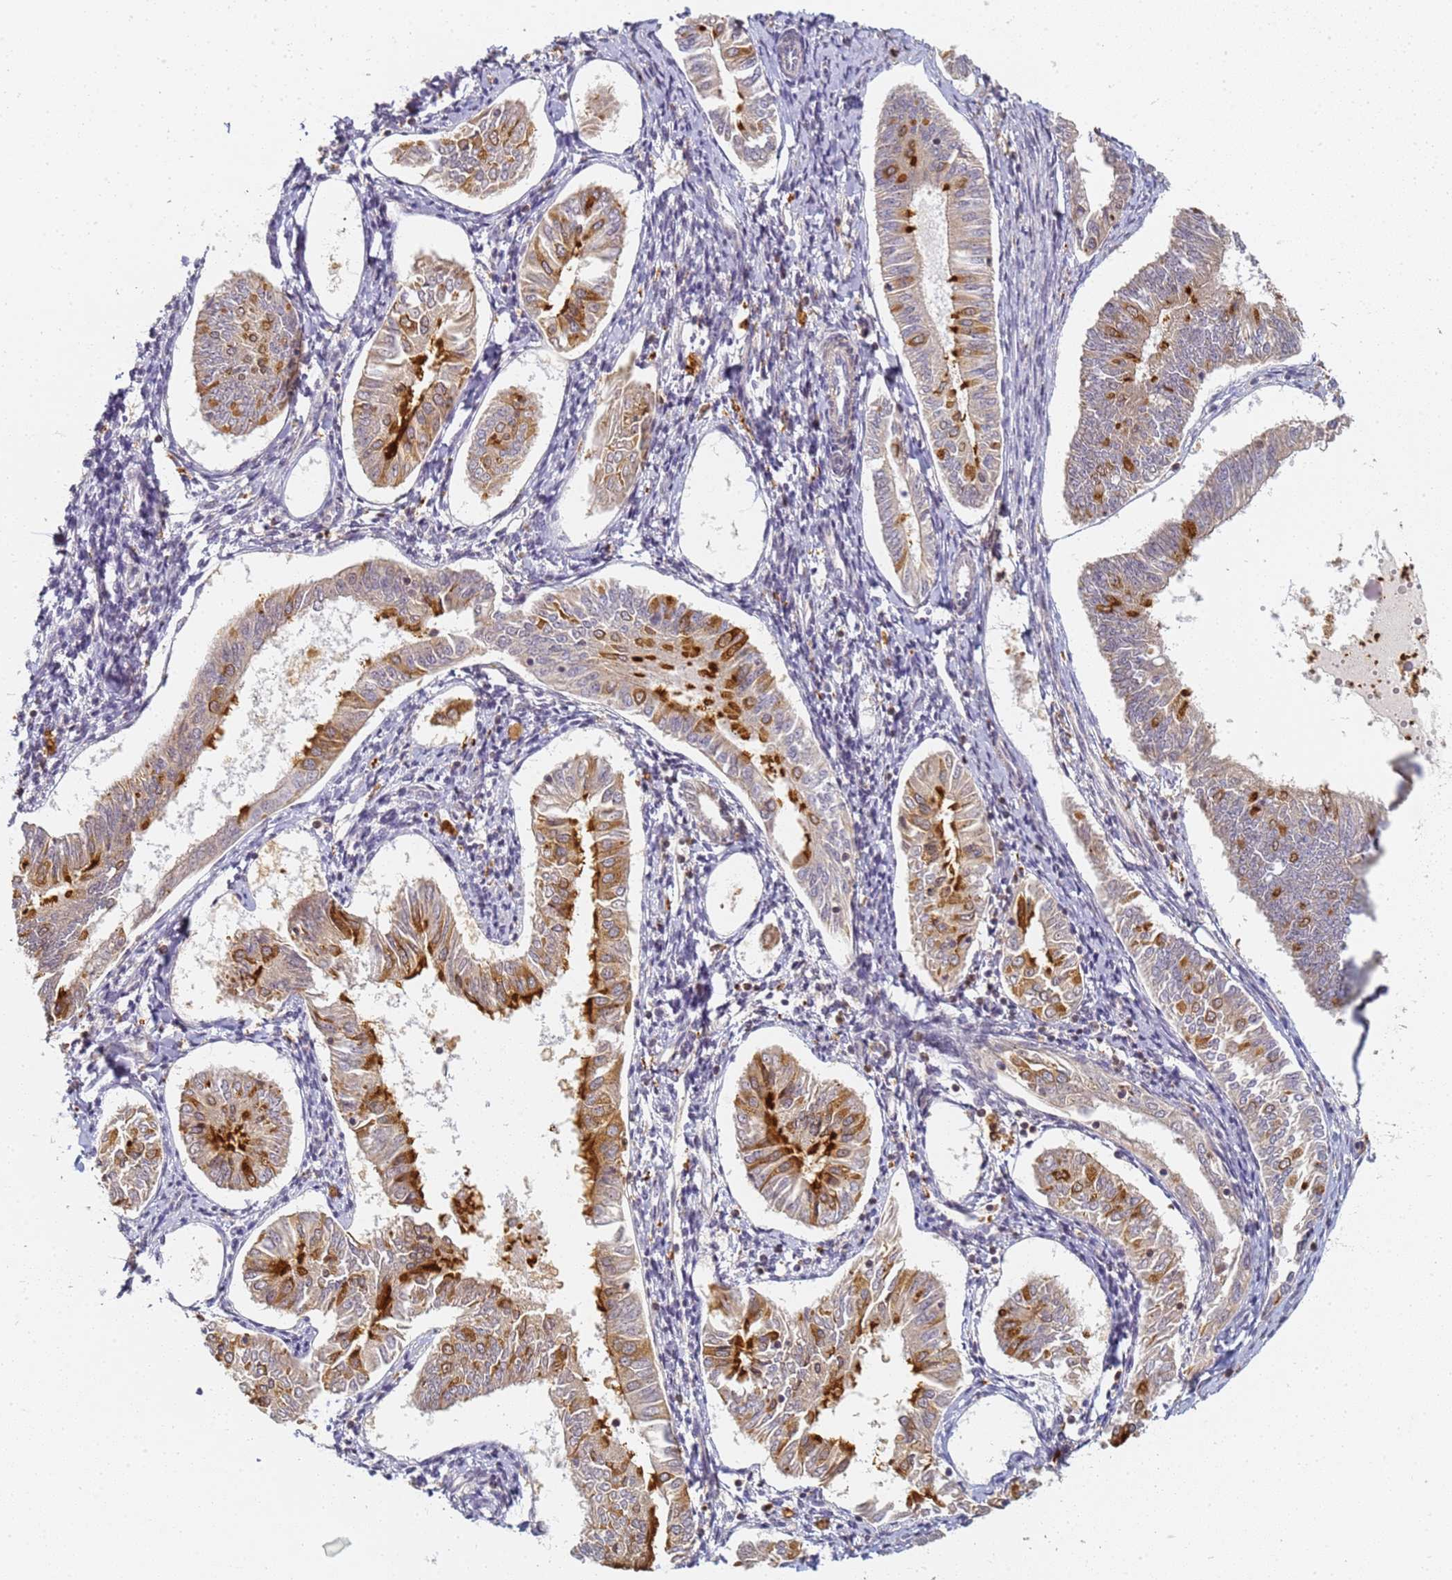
{"staining": {"intensity": "strong", "quantity": "<25%", "location": "cytoplasmic/membranous"}, "tissue": "endometrial cancer", "cell_type": "Tumor cells", "image_type": "cancer", "snomed": [{"axis": "morphology", "description": "Adenocarcinoma, NOS"}, {"axis": "topography", "description": "Endometrium"}], "caption": "A medium amount of strong cytoplasmic/membranous staining is seen in about <25% of tumor cells in endometrial cancer (adenocarcinoma) tissue.", "gene": "HMCES", "patient": {"sex": "female", "age": 58}}